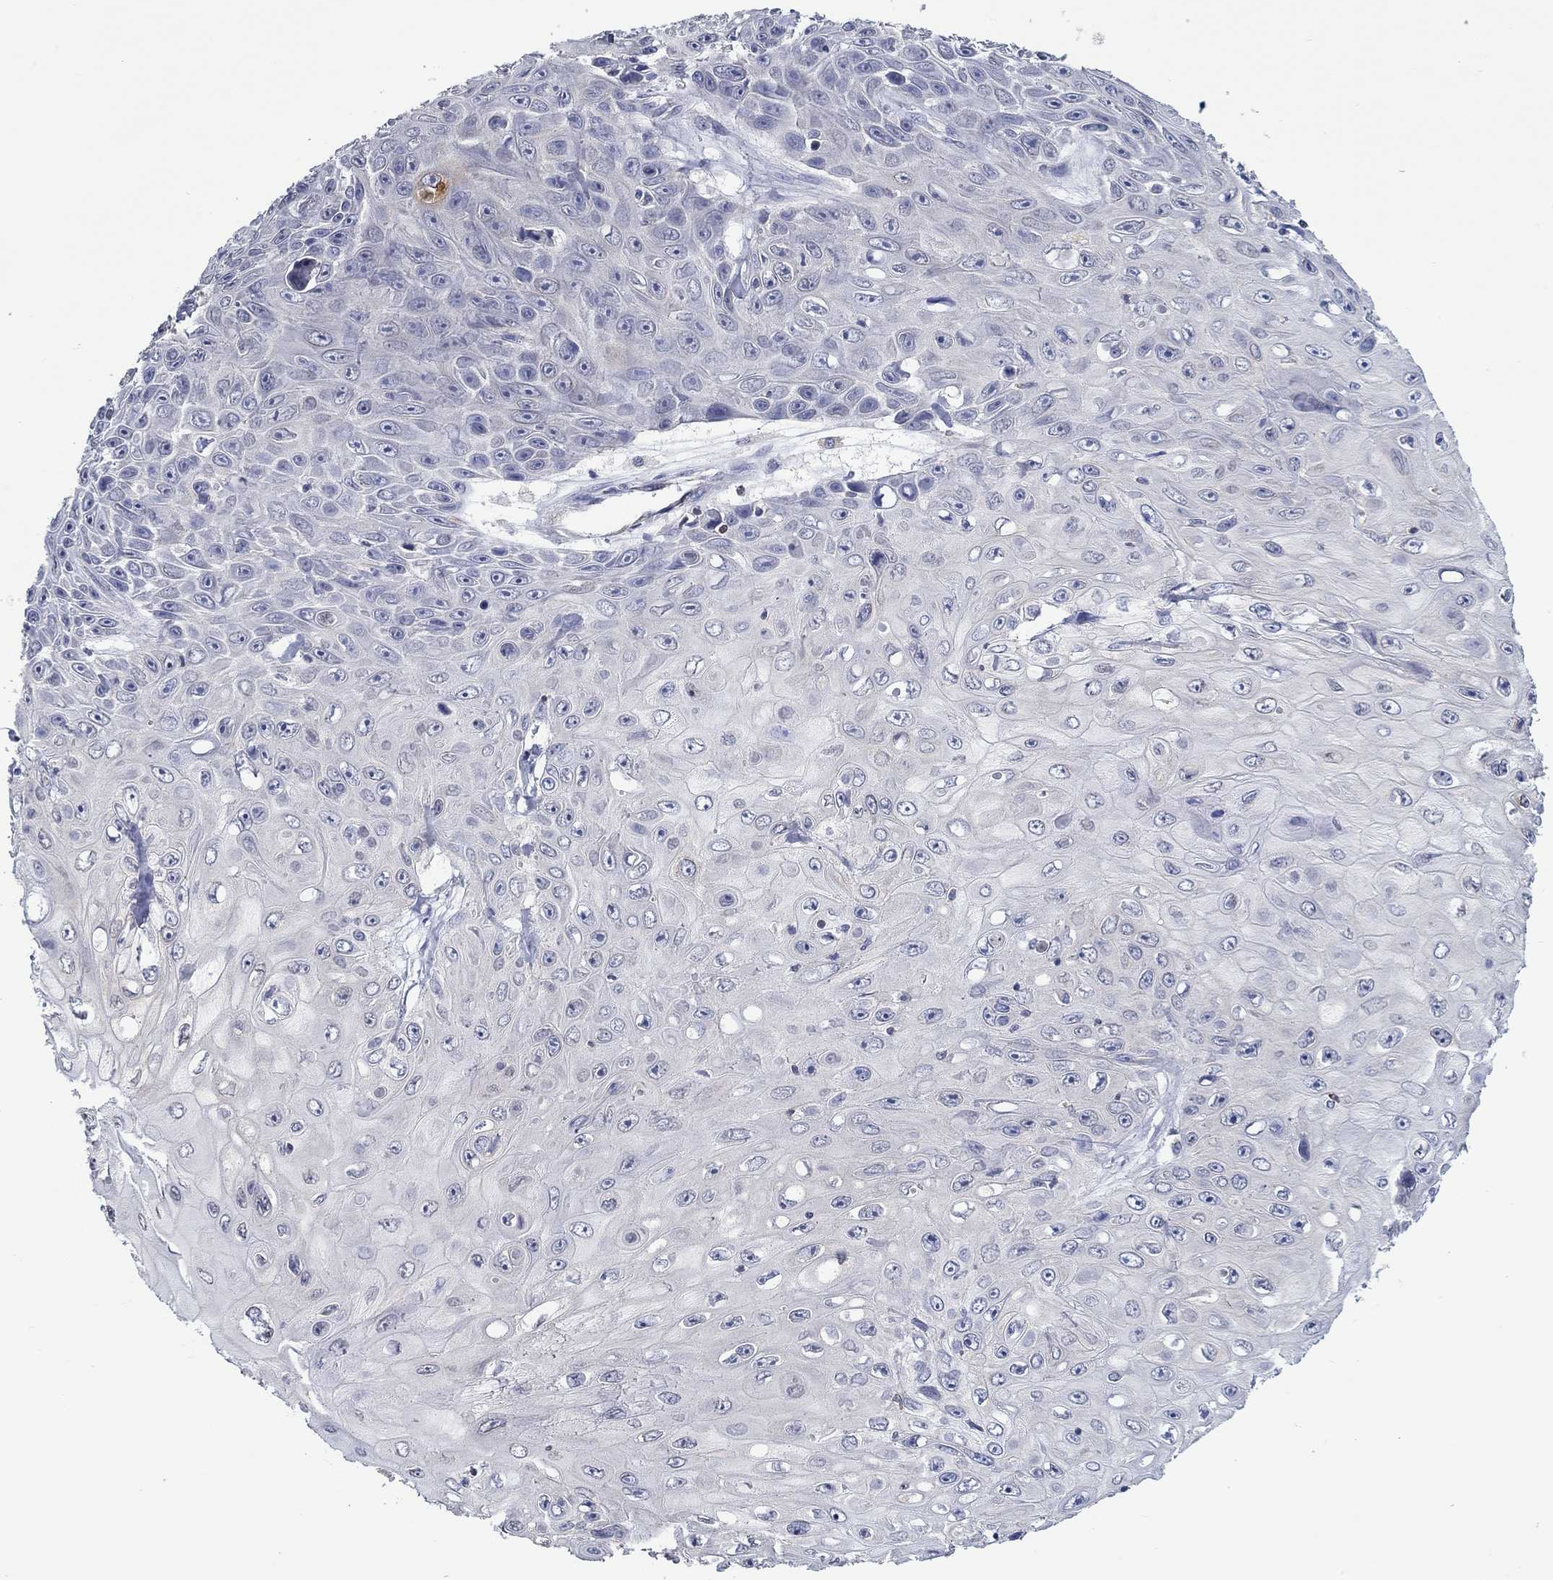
{"staining": {"intensity": "negative", "quantity": "none", "location": "none"}, "tissue": "skin cancer", "cell_type": "Tumor cells", "image_type": "cancer", "snomed": [{"axis": "morphology", "description": "Squamous cell carcinoma, NOS"}, {"axis": "topography", "description": "Skin"}], "caption": "Skin cancer (squamous cell carcinoma) stained for a protein using immunohistochemistry shows no expression tumor cells.", "gene": "ERMP1", "patient": {"sex": "male", "age": 82}}